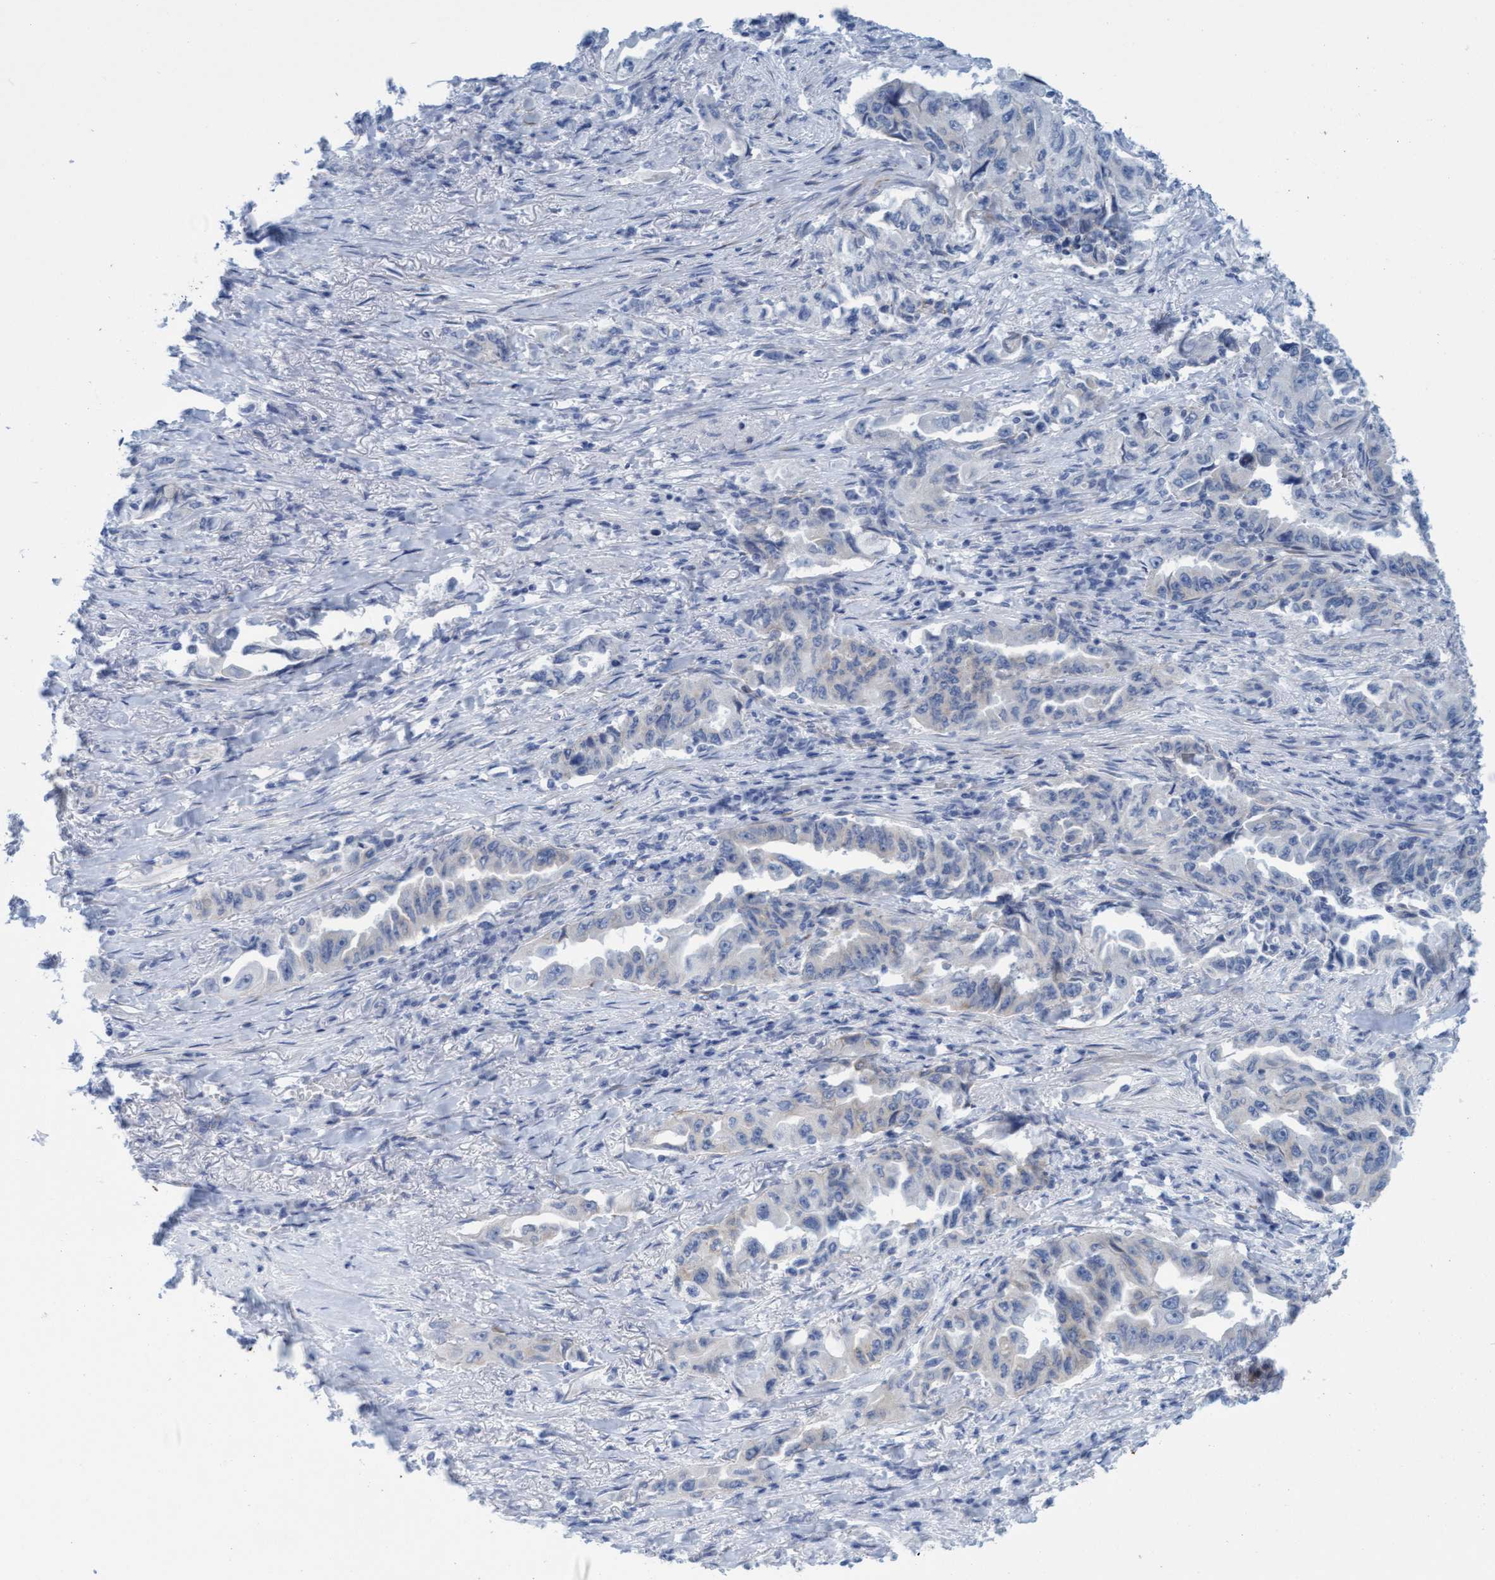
{"staining": {"intensity": "negative", "quantity": "none", "location": "none"}, "tissue": "lung cancer", "cell_type": "Tumor cells", "image_type": "cancer", "snomed": [{"axis": "morphology", "description": "Adenocarcinoma, NOS"}, {"axis": "topography", "description": "Lung"}], "caption": "DAB immunohistochemical staining of human lung adenocarcinoma exhibits no significant positivity in tumor cells. The staining was performed using DAB (3,3'-diaminobenzidine) to visualize the protein expression in brown, while the nuclei were stained in blue with hematoxylin (Magnification: 20x).", "gene": "MTFR1", "patient": {"sex": "female", "age": 51}}